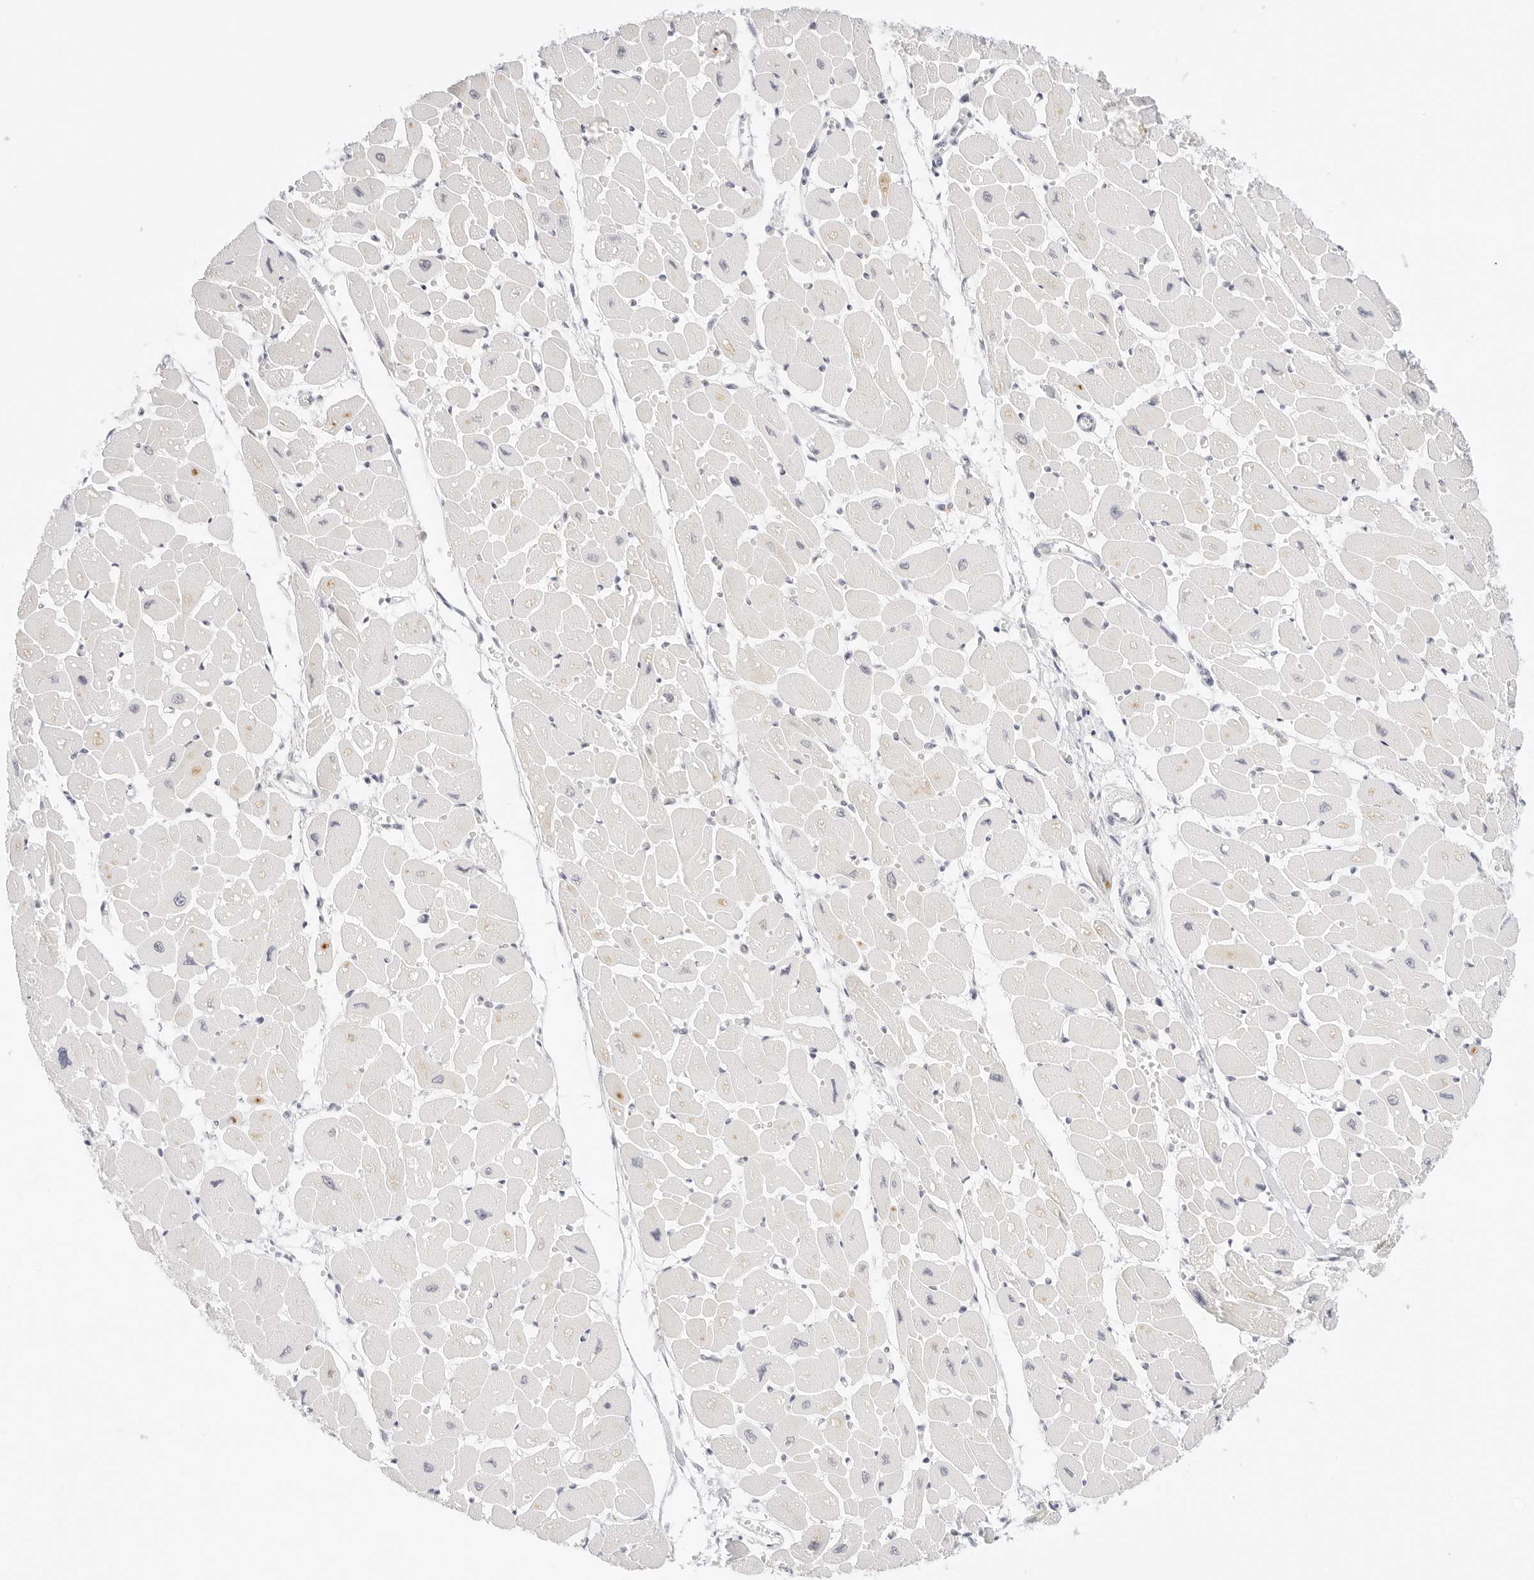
{"staining": {"intensity": "weak", "quantity": "25%-75%", "location": "cytoplasmic/membranous"}, "tissue": "heart muscle", "cell_type": "Cardiomyocytes", "image_type": "normal", "snomed": [{"axis": "morphology", "description": "Normal tissue, NOS"}, {"axis": "topography", "description": "Heart"}], "caption": "Immunohistochemical staining of benign human heart muscle exhibits 25%-75% levels of weak cytoplasmic/membranous protein positivity in approximately 25%-75% of cardiomyocytes.", "gene": "POLR3C", "patient": {"sex": "female", "age": 54}}